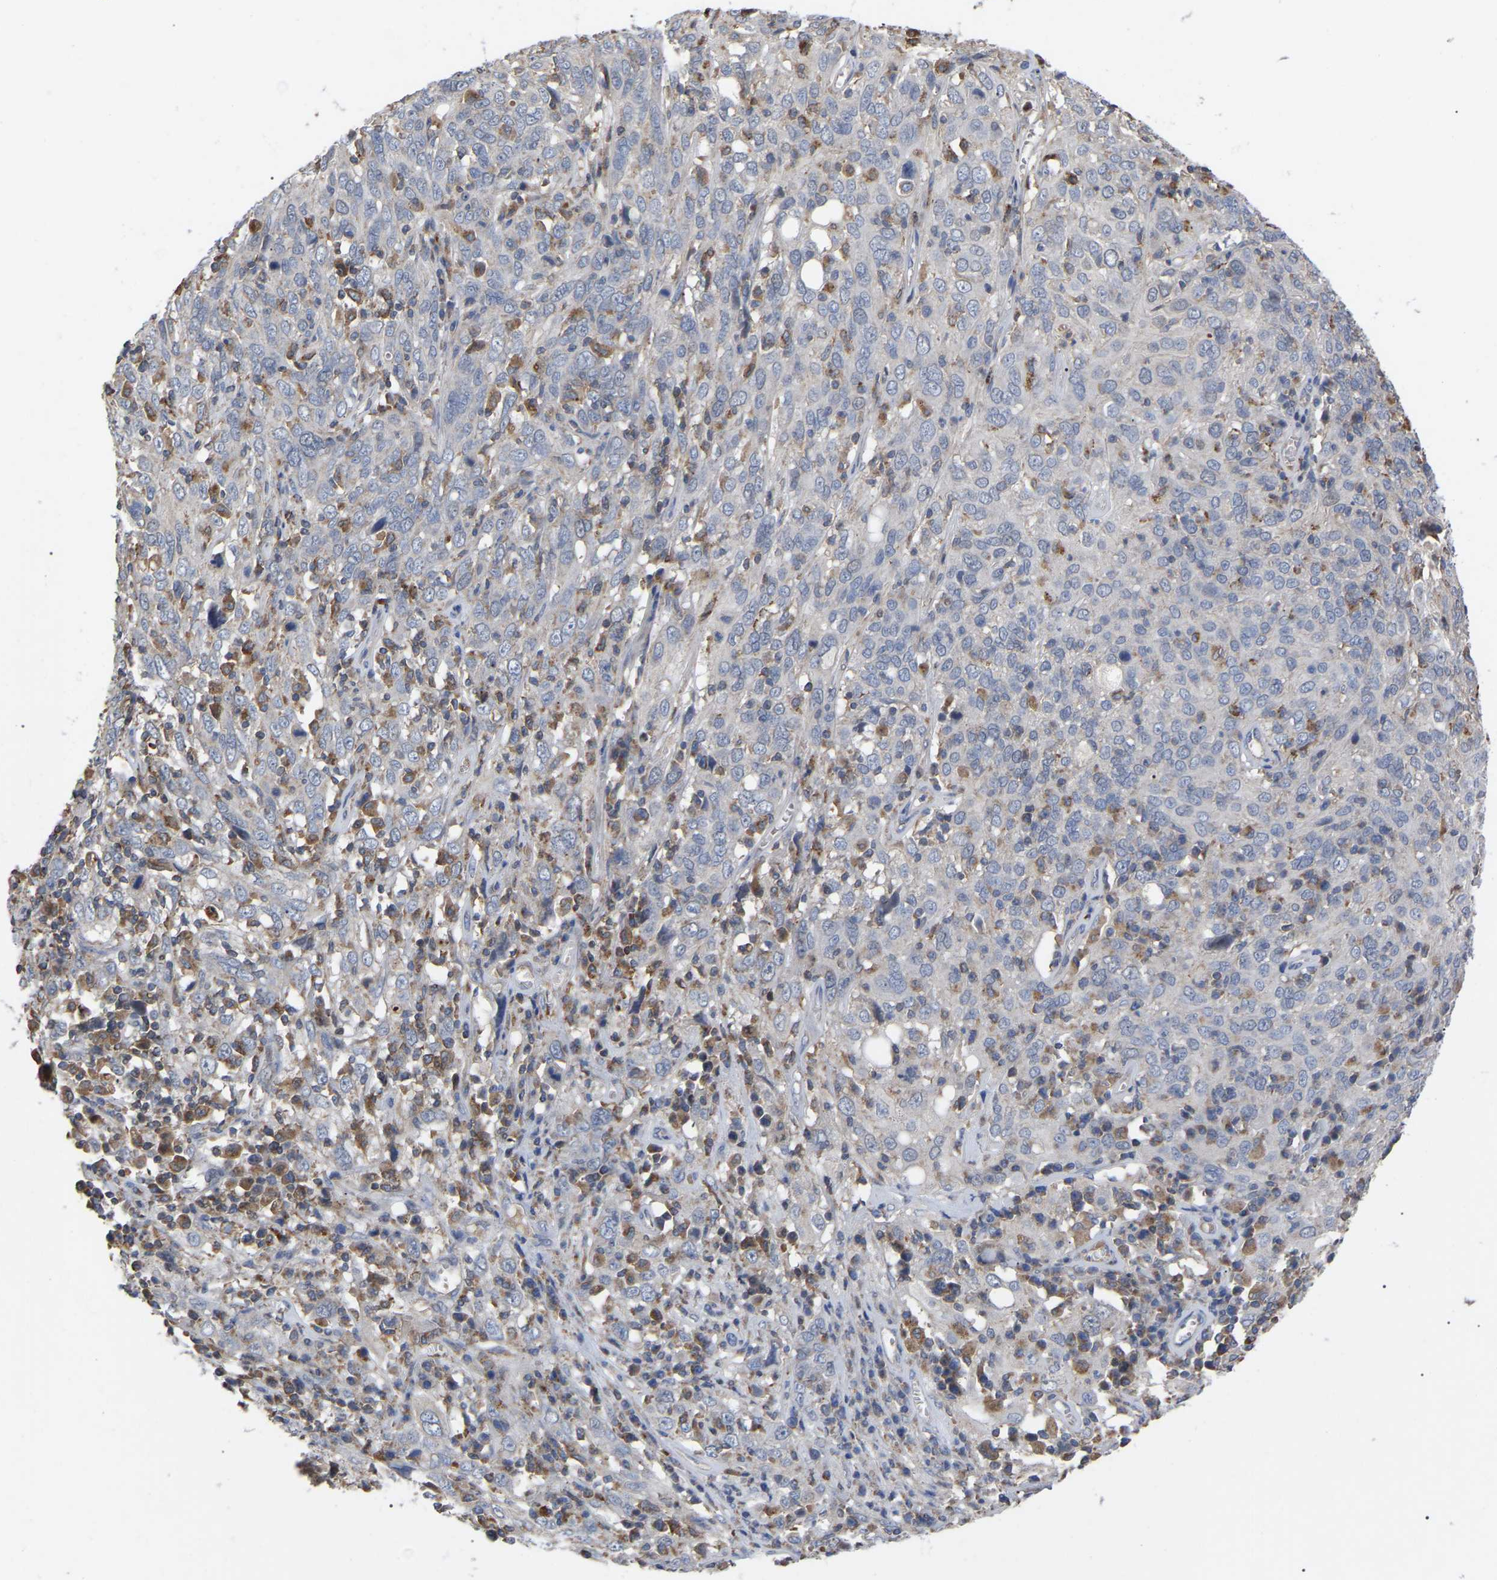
{"staining": {"intensity": "negative", "quantity": "none", "location": "none"}, "tissue": "cervical cancer", "cell_type": "Tumor cells", "image_type": "cancer", "snomed": [{"axis": "morphology", "description": "Squamous cell carcinoma, NOS"}, {"axis": "topography", "description": "Cervix"}], "caption": "IHC of human cervical squamous cell carcinoma displays no expression in tumor cells.", "gene": "FAM171A2", "patient": {"sex": "female", "age": 46}}